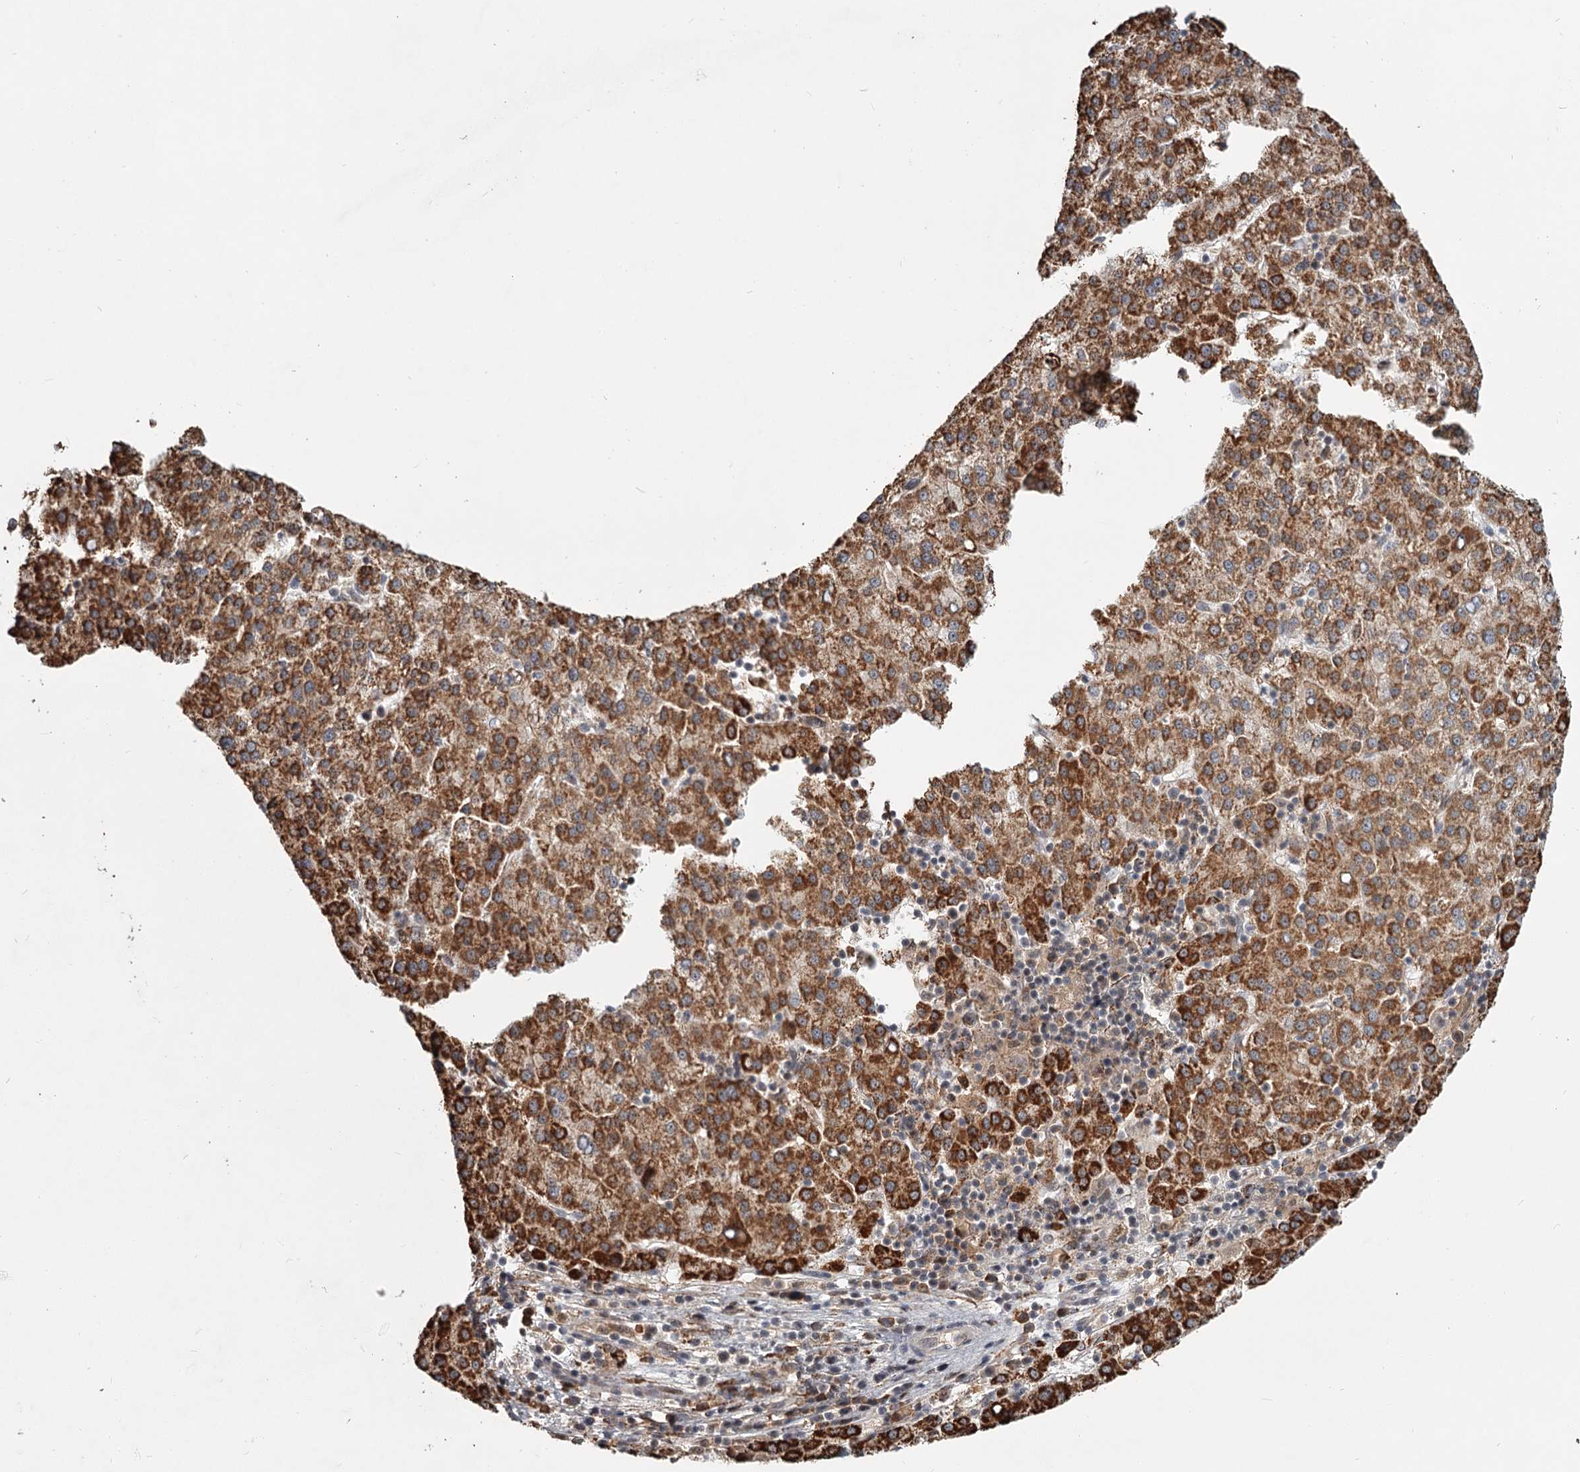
{"staining": {"intensity": "strong", "quantity": ">75%", "location": "cytoplasmic/membranous"}, "tissue": "liver cancer", "cell_type": "Tumor cells", "image_type": "cancer", "snomed": [{"axis": "morphology", "description": "Carcinoma, Hepatocellular, NOS"}, {"axis": "topography", "description": "Liver"}], "caption": "IHC of human liver cancer displays high levels of strong cytoplasmic/membranous positivity in approximately >75% of tumor cells. (DAB (3,3'-diaminobenzidine) IHC with brightfield microscopy, high magnification).", "gene": "CDC123", "patient": {"sex": "female", "age": 58}}